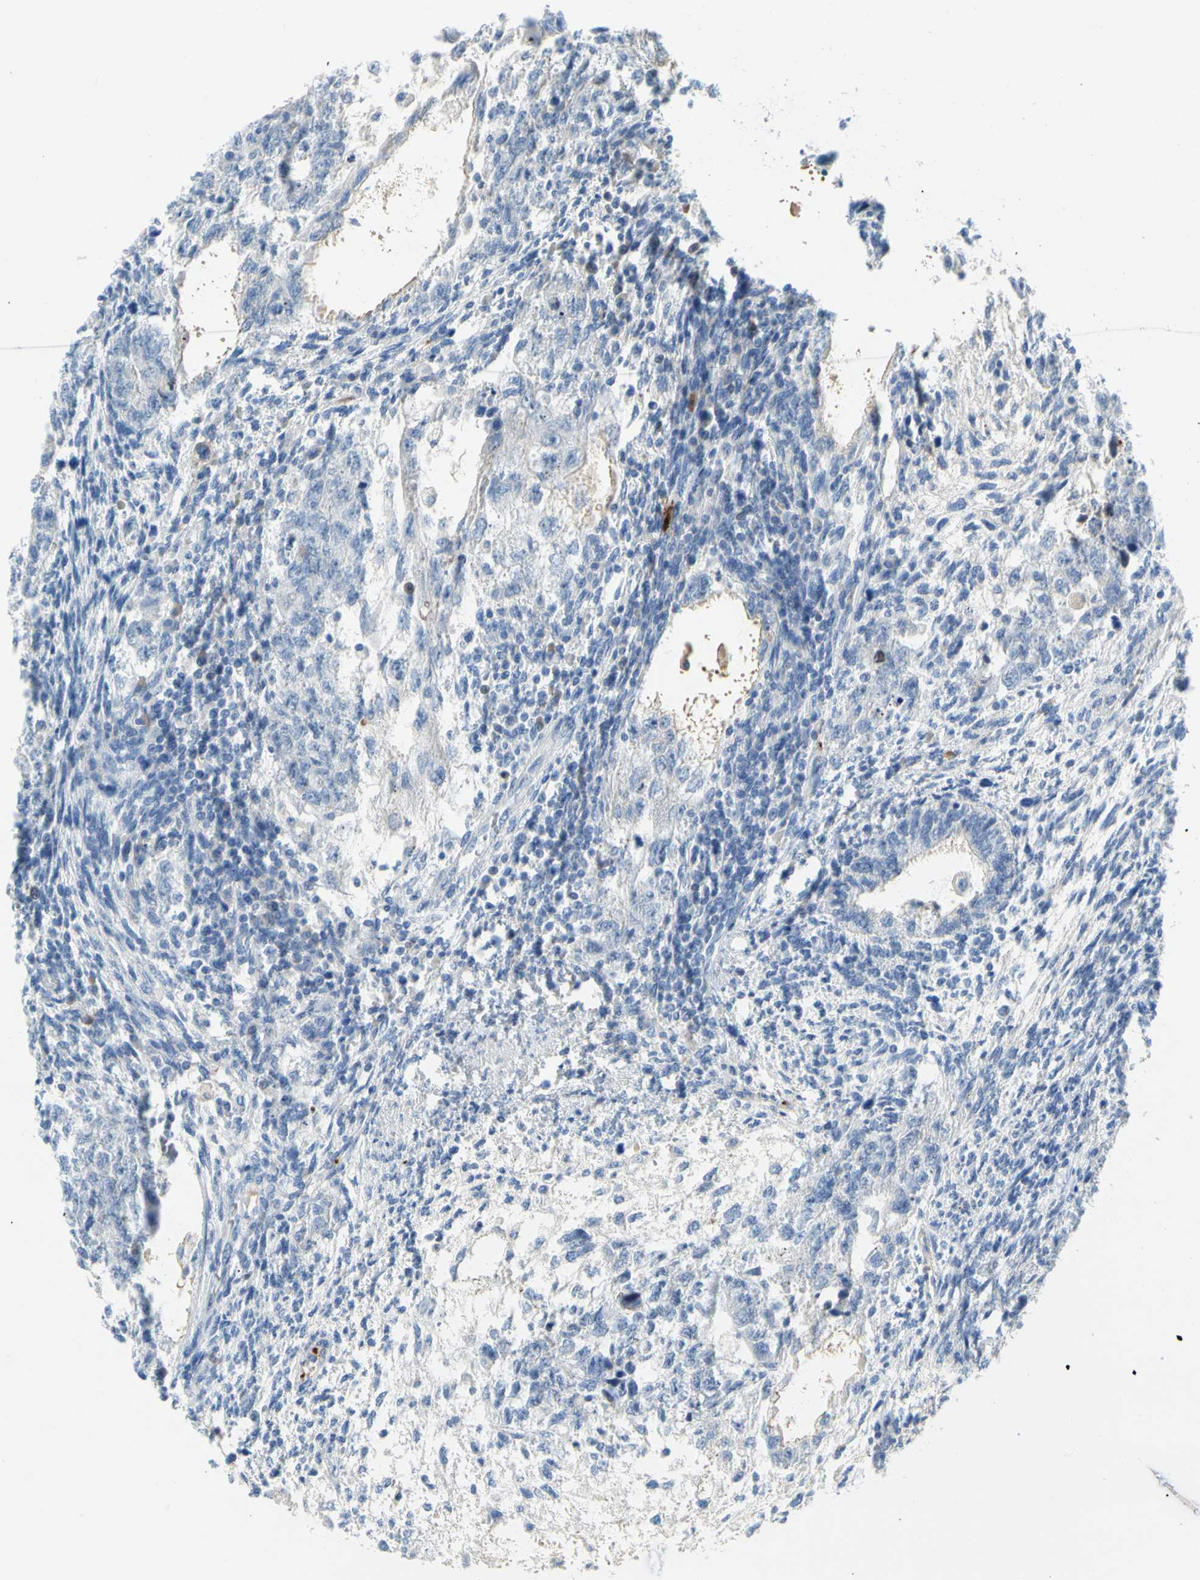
{"staining": {"intensity": "negative", "quantity": "none", "location": "none"}, "tissue": "testis cancer", "cell_type": "Tumor cells", "image_type": "cancer", "snomed": [{"axis": "morphology", "description": "Normal tissue, NOS"}, {"axis": "morphology", "description": "Carcinoma, Embryonal, NOS"}, {"axis": "topography", "description": "Testis"}], "caption": "Immunohistochemistry (IHC) of human testis cancer (embryonal carcinoma) shows no expression in tumor cells. The staining was performed using DAB (3,3'-diaminobenzidine) to visualize the protein expression in brown, while the nuclei were stained in blue with hematoxylin (Magnification: 20x).", "gene": "PPBP", "patient": {"sex": "male", "age": 36}}